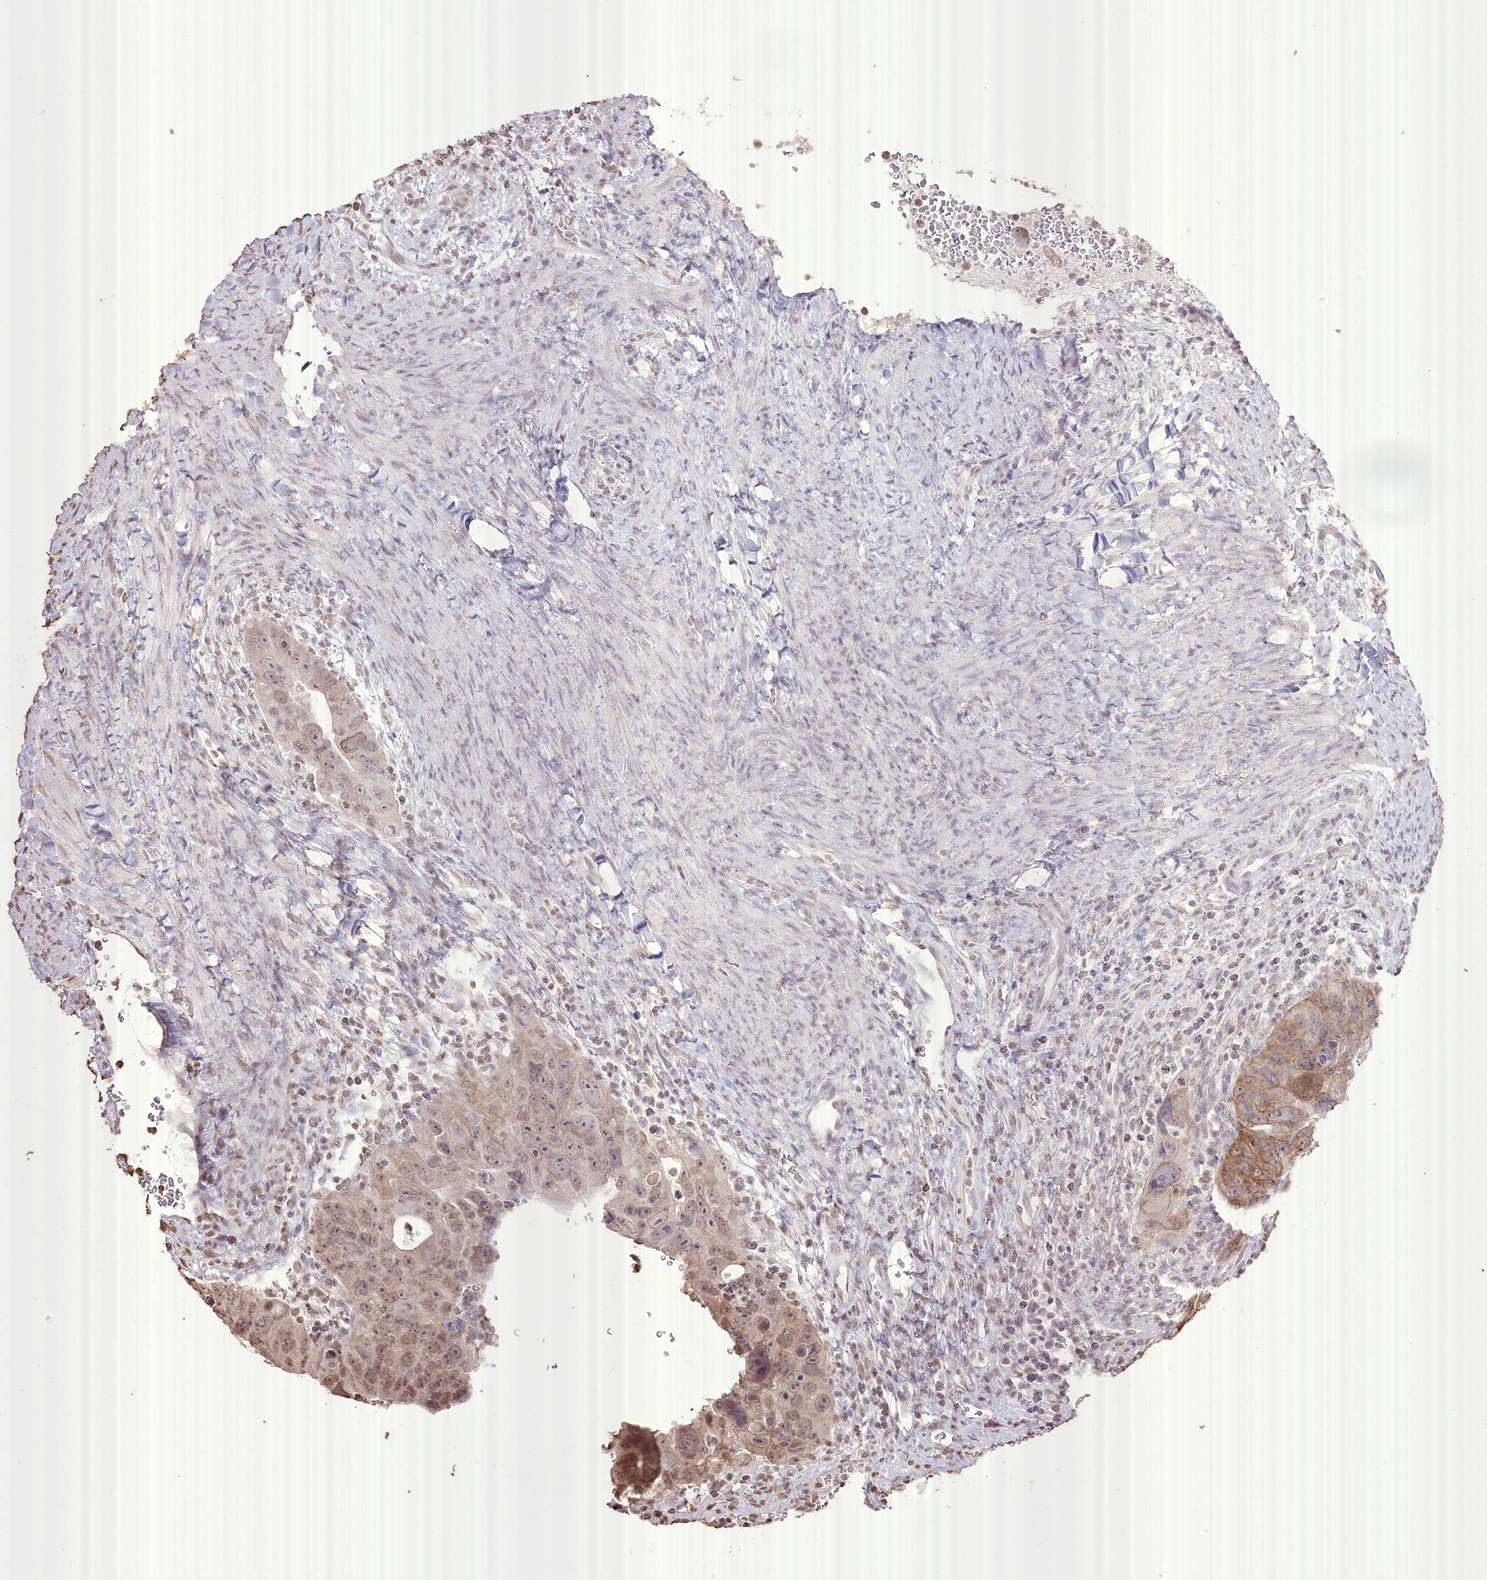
{"staining": {"intensity": "moderate", "quantity": "25%-75%", "location": "cytoplasmic/membranous,nuclear"}, "tissue": "colorectal cancer", "cell_type": "Tumor cells", "image_type": "cancer", "snomed": [{"axis": "morphology", "description": "Adenocarcinoma, NOS"}, {"axis": "topography", "description": "Rectum"}], "caption": "Immunohistochemistry photomicrograph of neoplastic tissue: human colorectal cancer (adenocarcinoma) stained using immunohistochemistry displays medium levels of moderate protein expression localized specifically in the cytoplasmic/membranous and nuclear of tumor cells, appearing as a cytoplasmic/membranous and nuclear brown color.", "gene": "SLC39A10", "patient": {"sex": "male", "age": 59}}